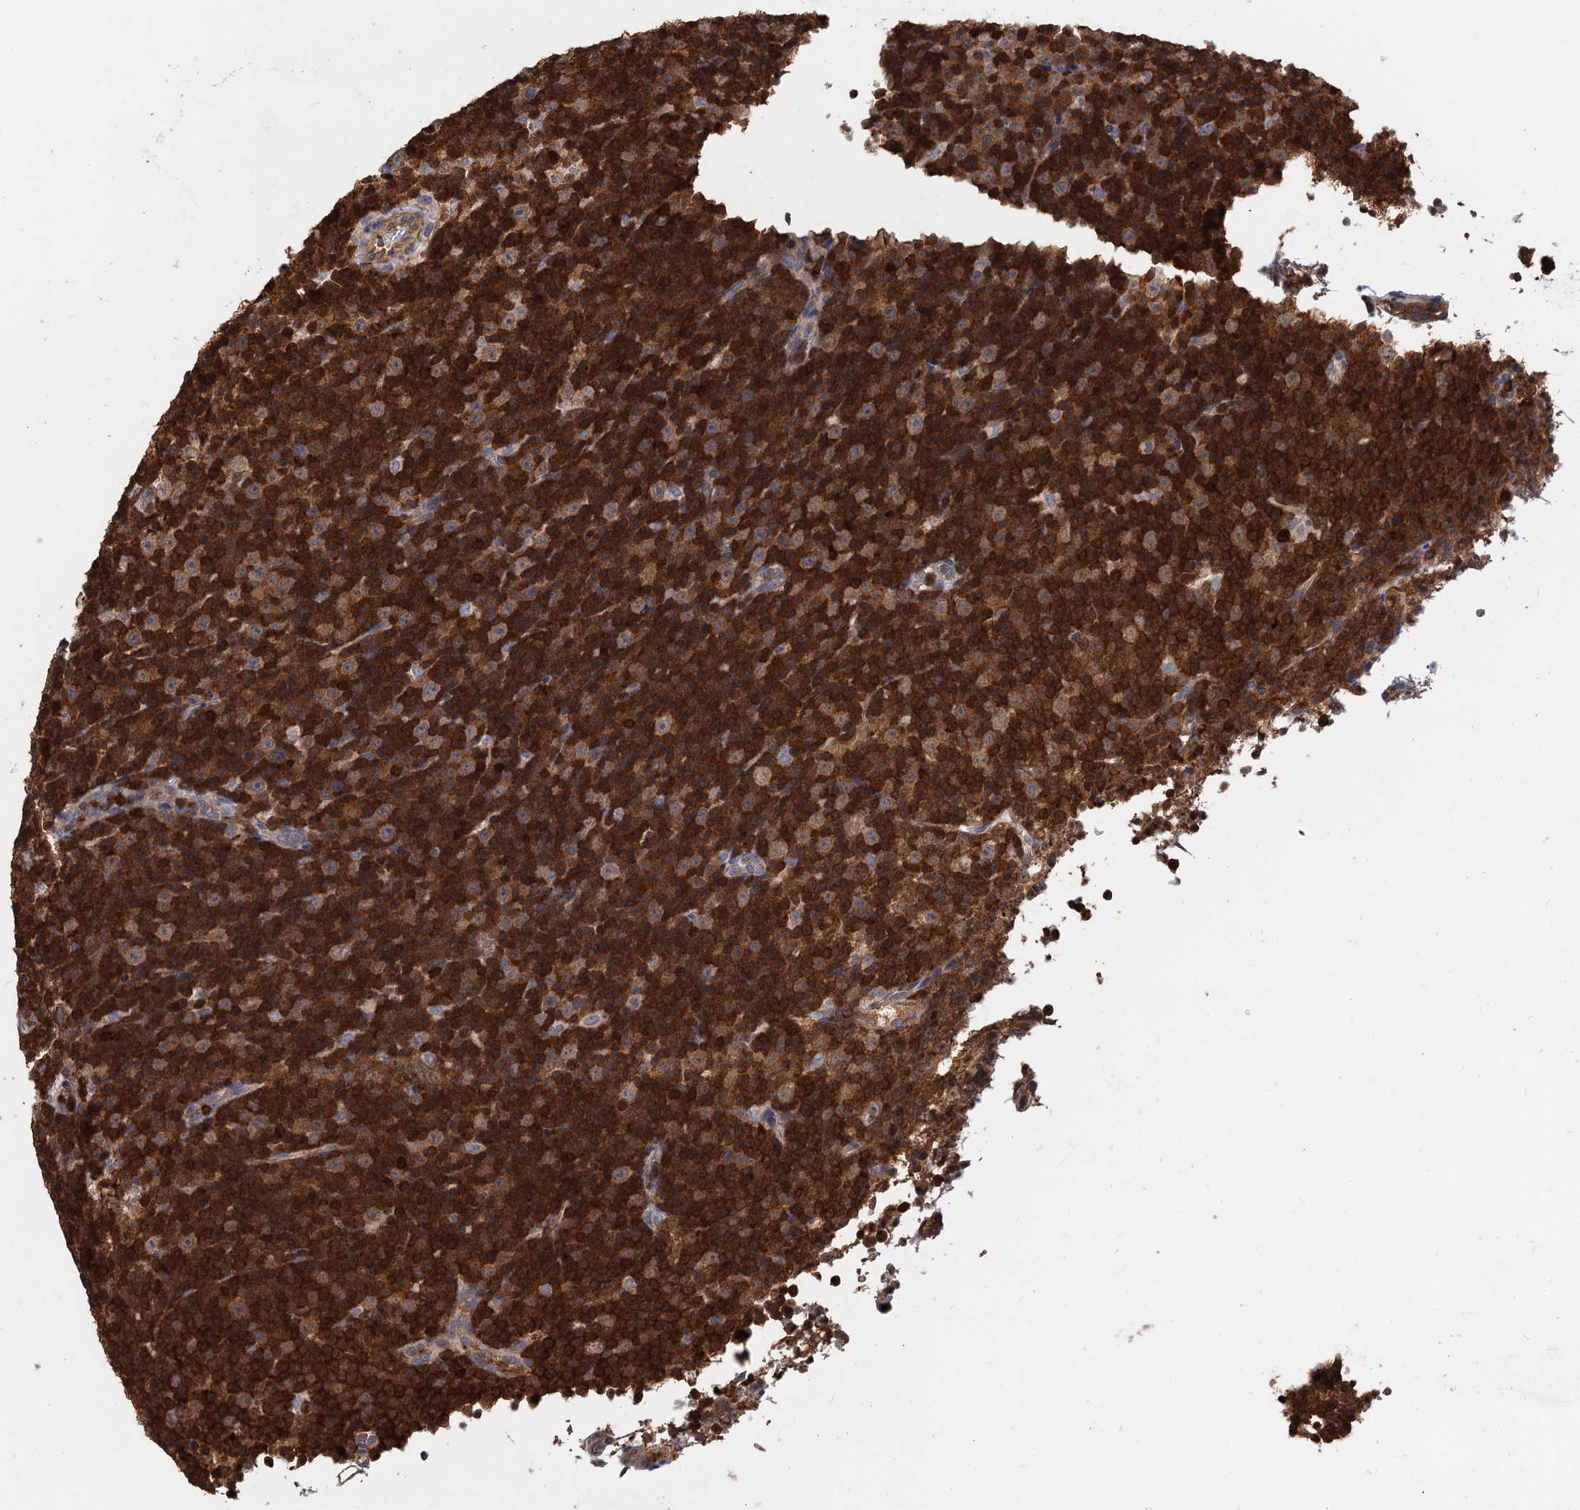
{"staining": {"intensity": "strong", "quantity": ">75%", "location": "cytoplasmic/membranous"}, "tissue": "lymphoma", "cell_type": "Tumor cells", "image_type": "cancer", "snomed": [{"axis": "morphology", "description": "Malignant lymphoma, non-Hodgkin's type, Low grade"}, {"axis": "topography", "description": "Lymph node"}], "caption": "Immunohistochemistry (IHC) (DAB) staining of human lymphoma displays strong cytoplasmic/membranous protein expression in about >75% of tumor cells.", "gene": "DGKA", "patient": {"sex": "female", "age": 67}}